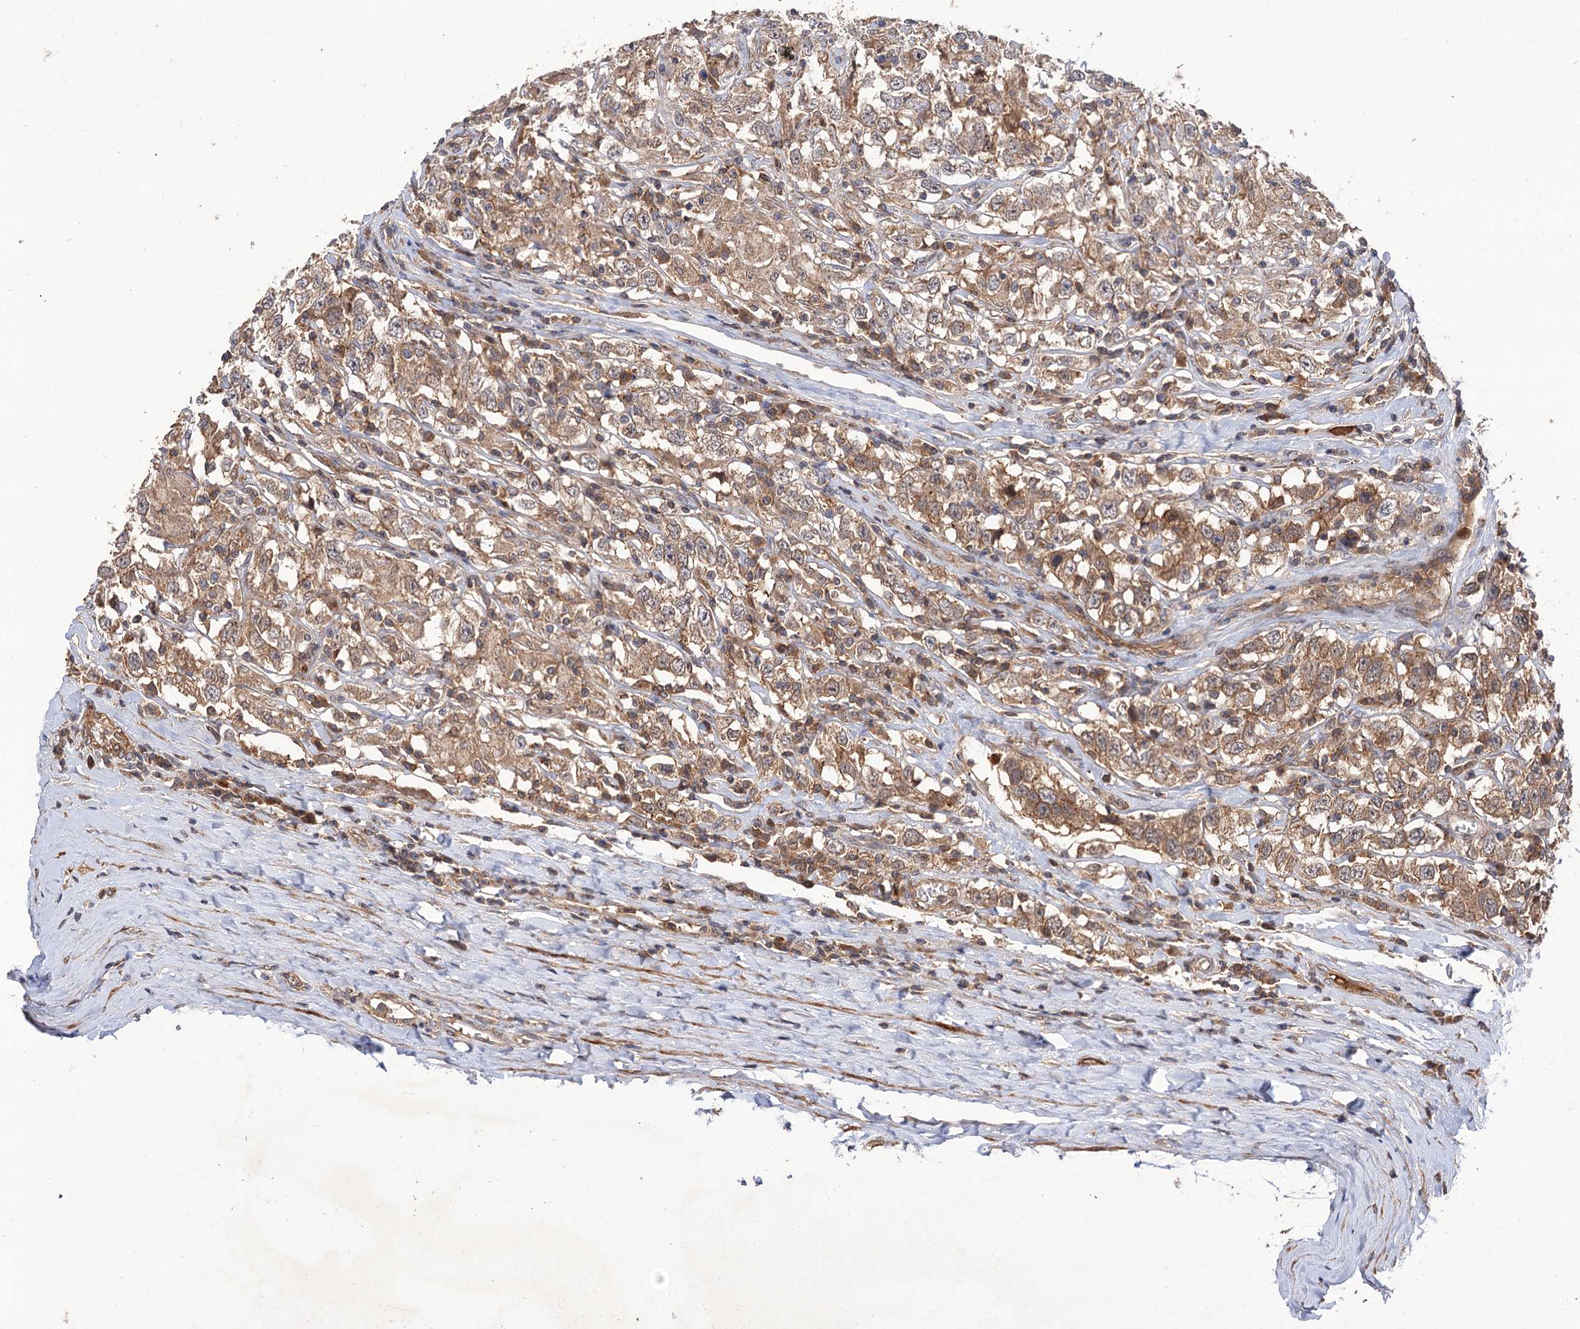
{"staining": {"intensity": "moderate", "quantity": ">75%", "location": "cytoplasmic/membranous"}, "tissue": "testis cancer", "cell_type": "Tumor cells", "image_type": "cancer", "snomed": [{"axis": "morphology", "description": "Seminoma, NOS"}, {"axis": "topography", "description": "Testis"}], "caption": "Immunohistochemistry (IHC) of human testis cancer (seminoma) shows medium levels of moderate cytoplasmic/membranous staining in approximately >75% of tumor cells.", "gene": "FBXW8", "patient": {"sex": "male", "age": 41}}